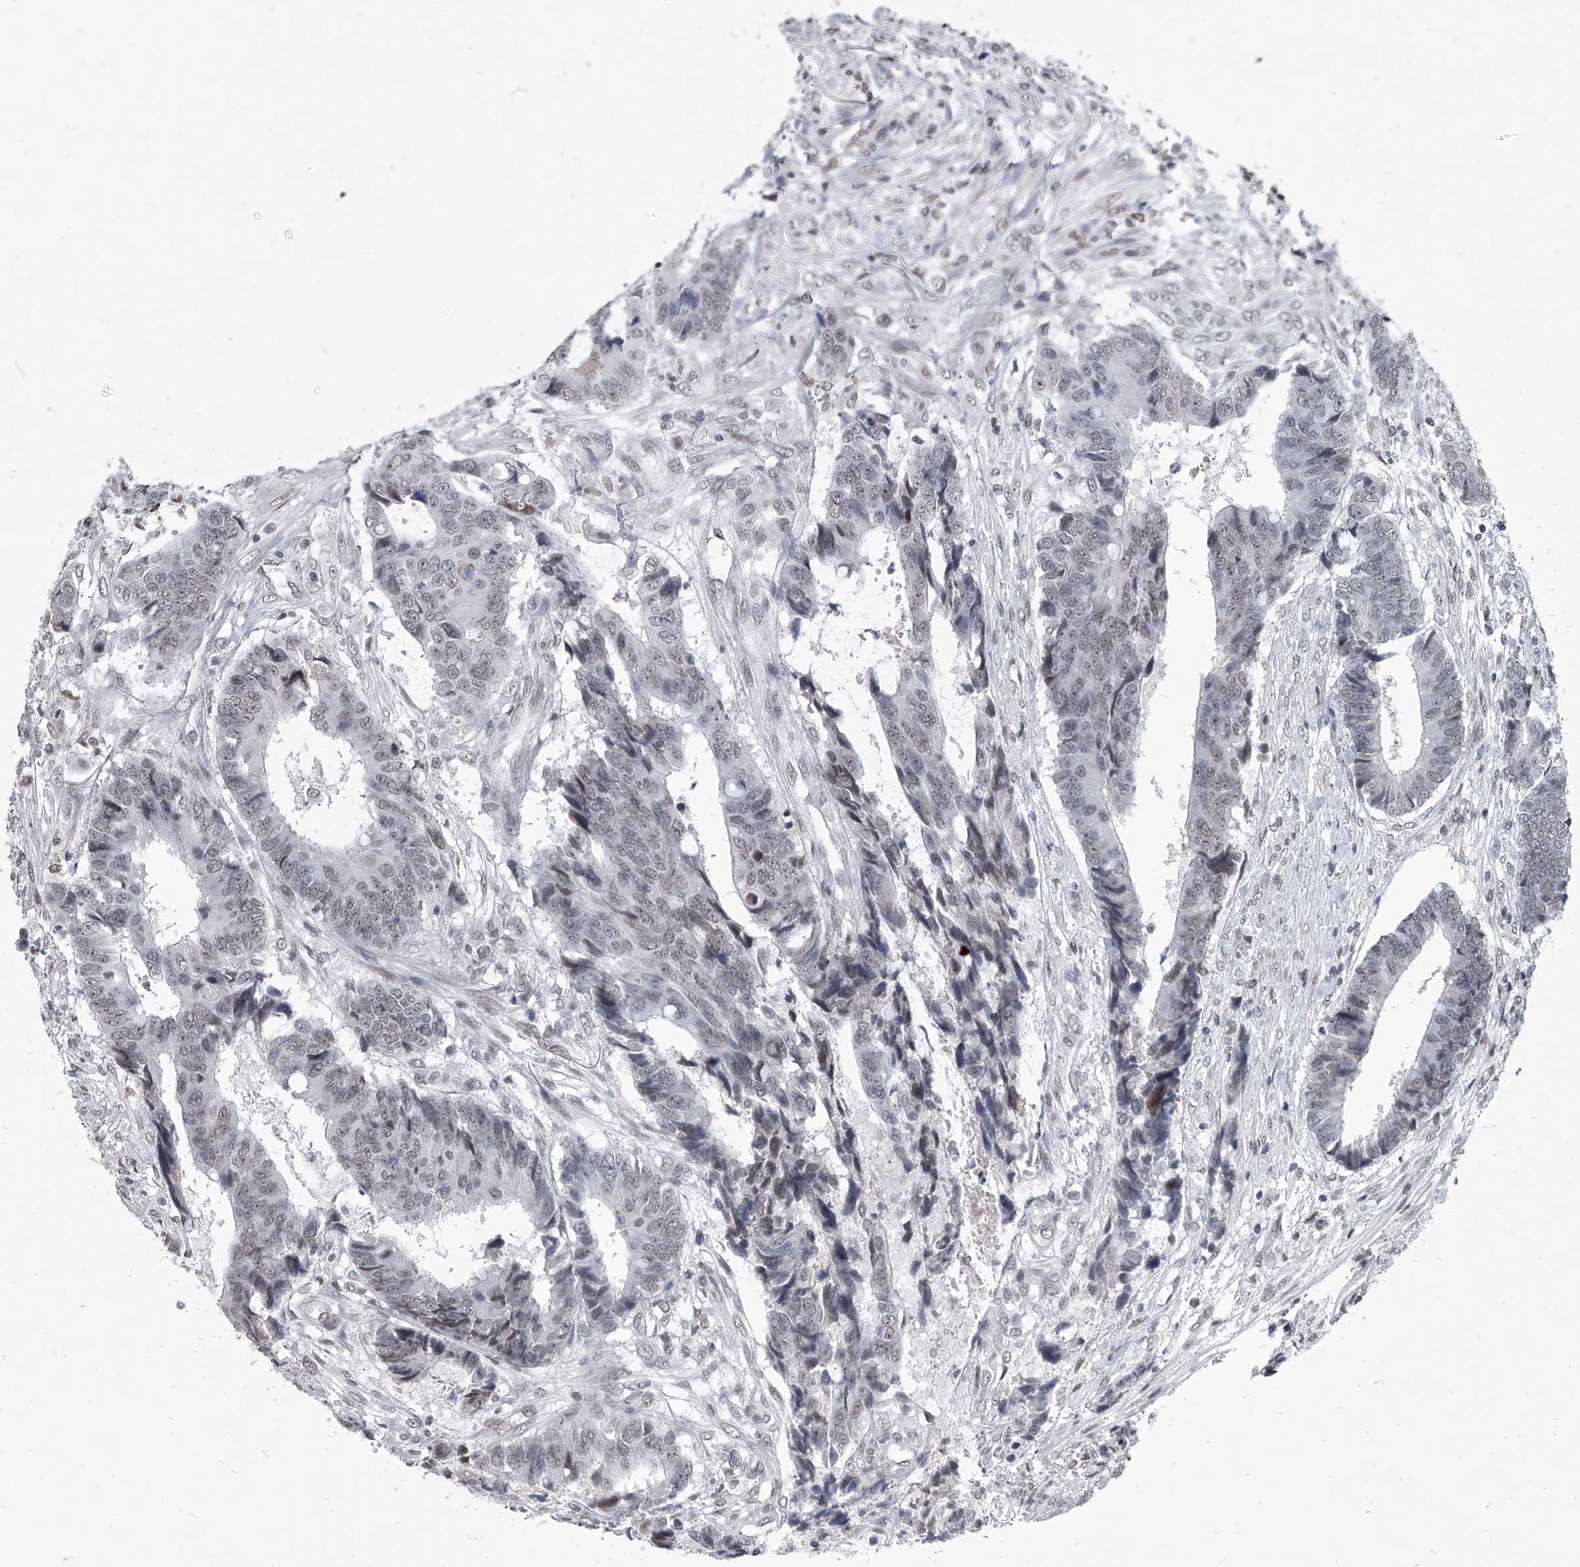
{"staining": {"intensity": "negative", "quantity": "none", "location": "none"}, "tissue": "colorectal cancer", "cell_type": "Tumor cells", "image_type": "cancer", "snomed": [{"axis": "morphology", "description": "Adenocarcinoma, NOS"}, {"axis": "topography", "description": "Rectum"}], "caption": "A high-resolution histopathology image shows IHC staining of colorectal adenocarcinoma, which displays no significant positivity in tumor cells.", "gene": "PPIL4", "patient": {"sex": "male", "age": 84}}